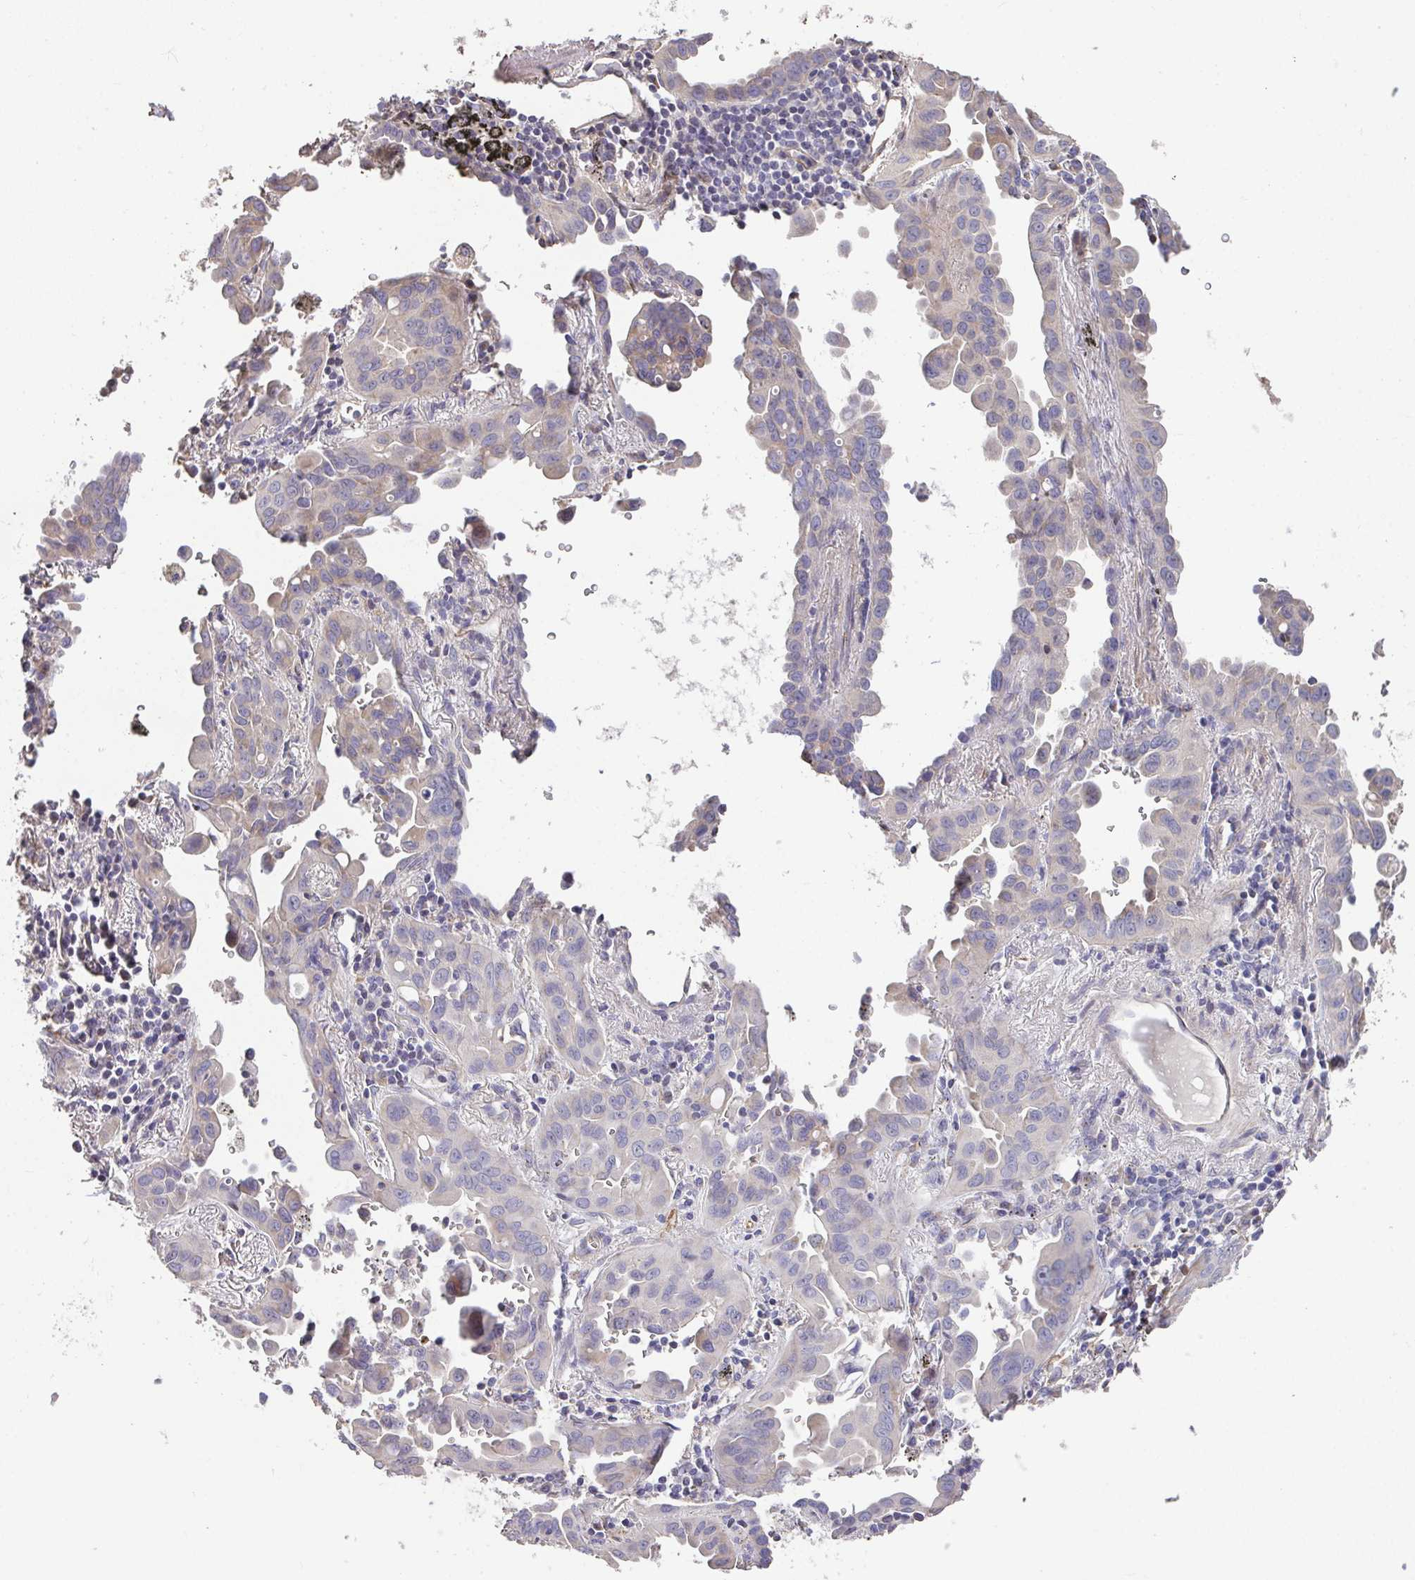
{"staining": {"intensity": "moderate", "quantity": "<25%", "location": "cytoplasmic/membranous"}, "tissue": "lung cancer", "cell_type": "Tumor cells", "image_type": "cancer", "snomed": [{"axis": "morphology", "description": "Adenocarcinoma, NOS"}, {"axis": "topography", "description": "Lung"}], "caption": "IHC photomicrograph of human adenocarcinoma (lung) stained for a protein (brown), which displays low levels of moderate cytoplasmic/membranous expression in approximately <25% of tumor cells.", "gene": "RUNDC3B", "patient": {"sex": "male", "age": 68}}